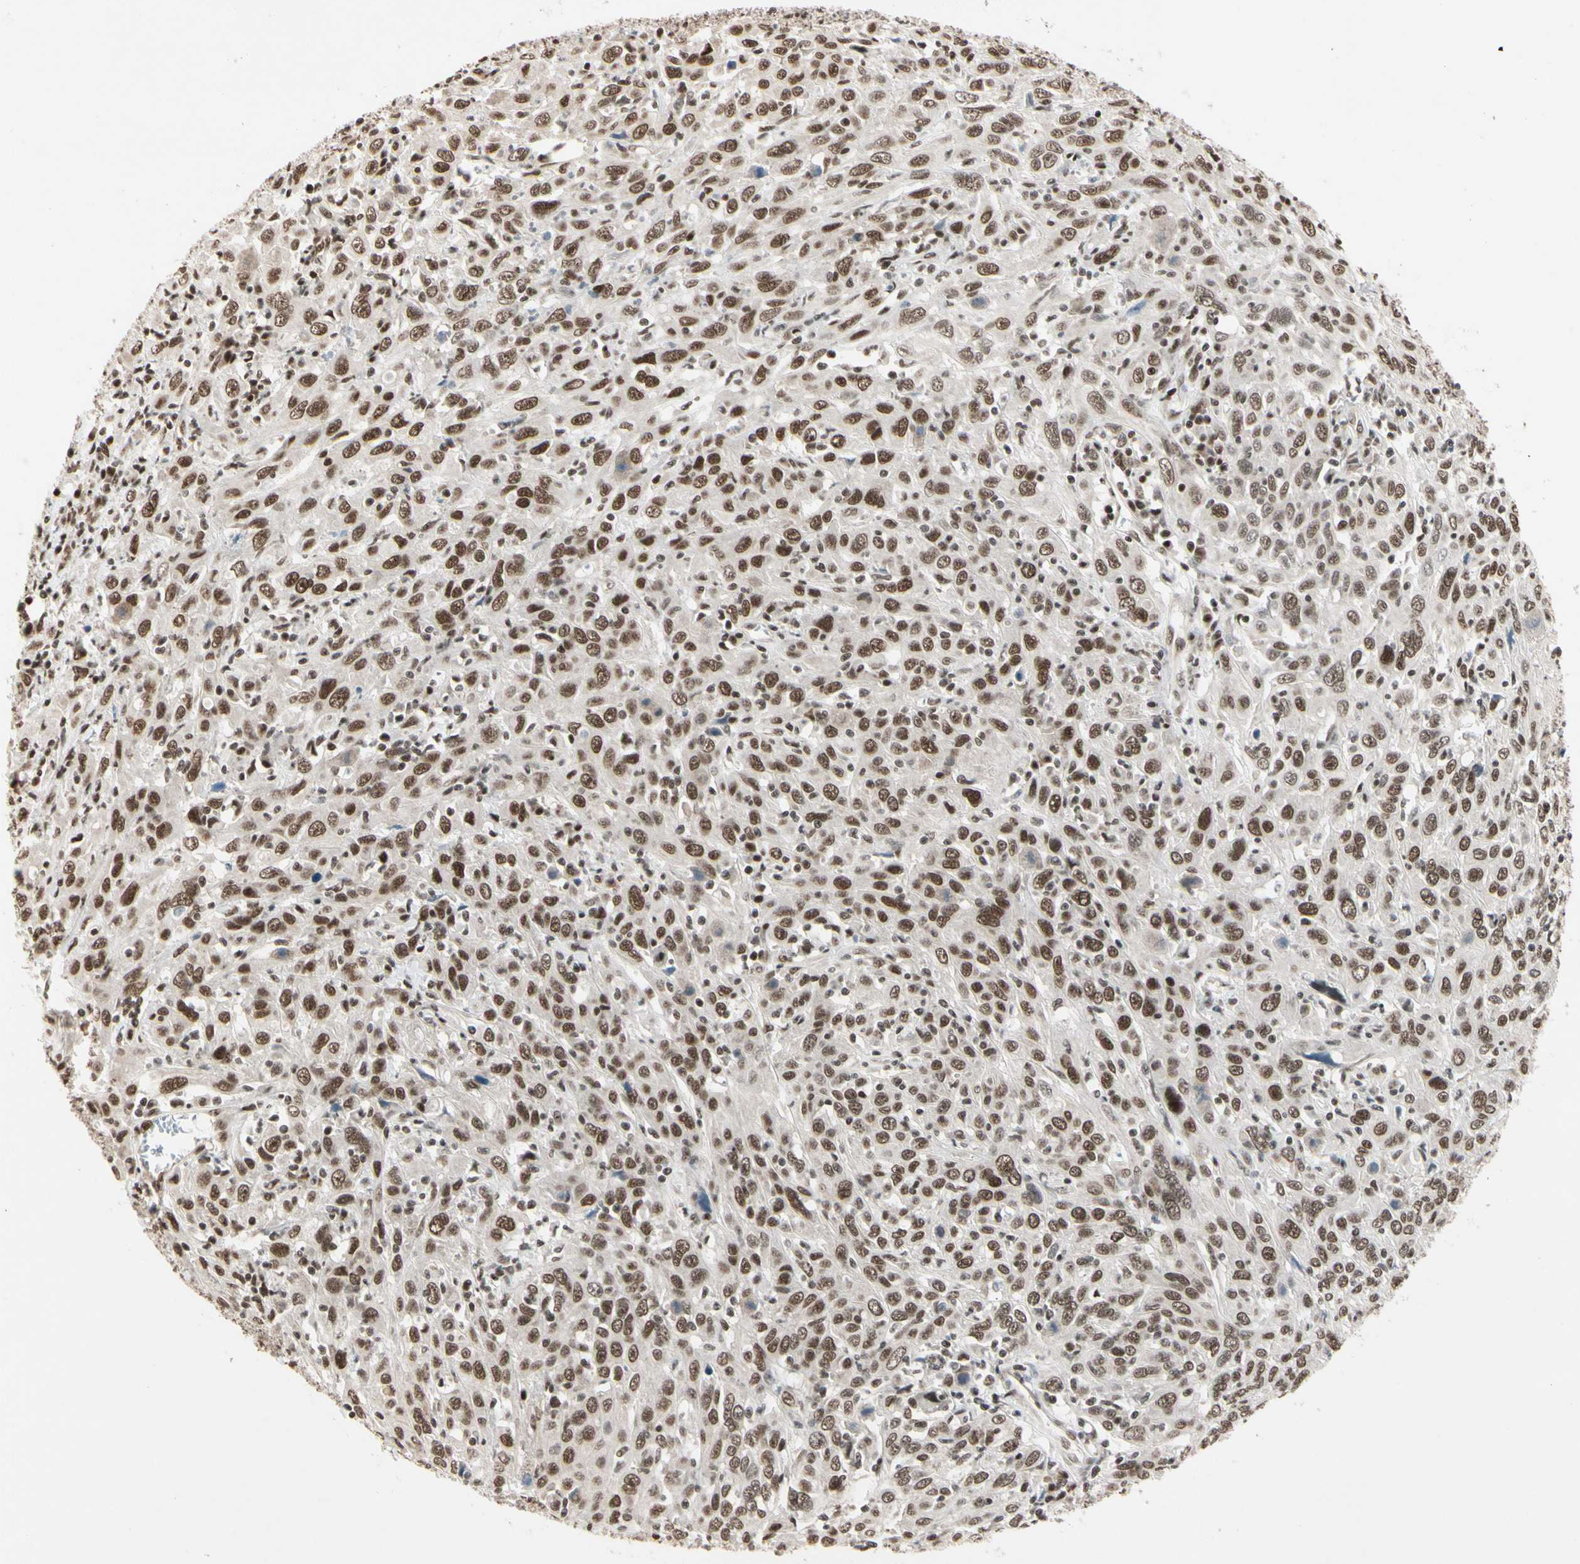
{"staining": {"intensity": "moderate", "quantity": ">75%", "location": "nuclear"}, "tissue": "cervical cancer", "cell_type": "Tumor cells", "image_type": "cancer", "snomed": [{"axis": "morphology", "description": "Squamous cell carcinoma, NOS"}, {"axis": "topography", "description": "Cervix"}], "caption": "Brown immunohistochemical staining in cervical squamous cell carcinoma displays moderate nuclear positivity in about >75% of tumor cells.", "gene": "CHAMP1", "patient": {"sex": "female", "age": 46}}